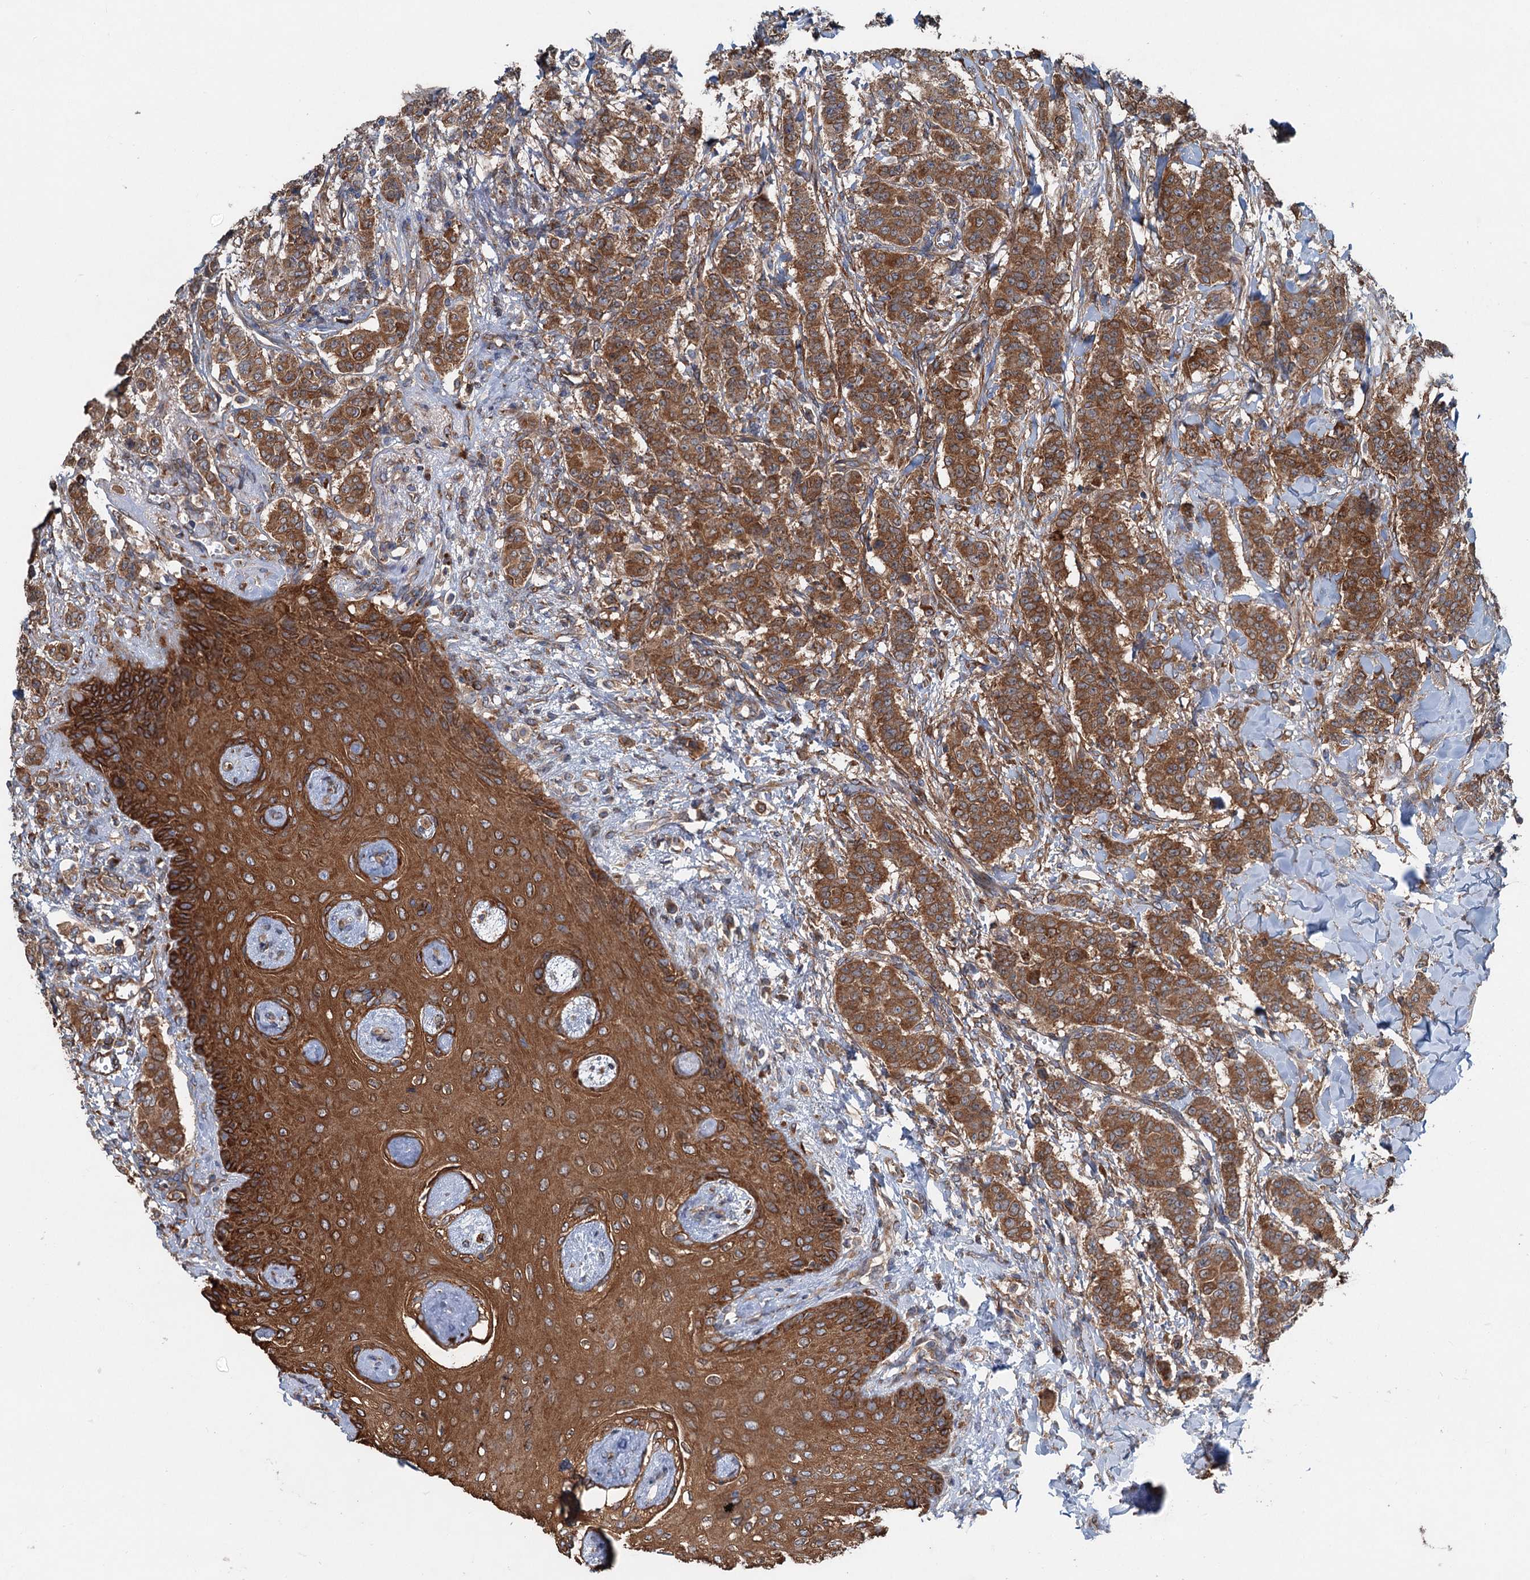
{"staining": {"intensity": "strong", "quantity": ">75%", "location": "cytoplasmic/membranous"}, "tissue": "breast cancer", "cell_type": "Tumor cells", "image_type": "cancer", "snomed": [{"axis": "morphology", "description": "Duct carcinoma"}, {"axis": "topography", "description": "Breast"}], "caption": "There is high levels of strong cytoplasmic/membranous expression in tumor cells of breast invasive ductal carcinoma, as demonstrated by immunohistochemical staining (brown color).", "gene": "CALCOCO1", "patient": {"sex": "female", "age": 40}}